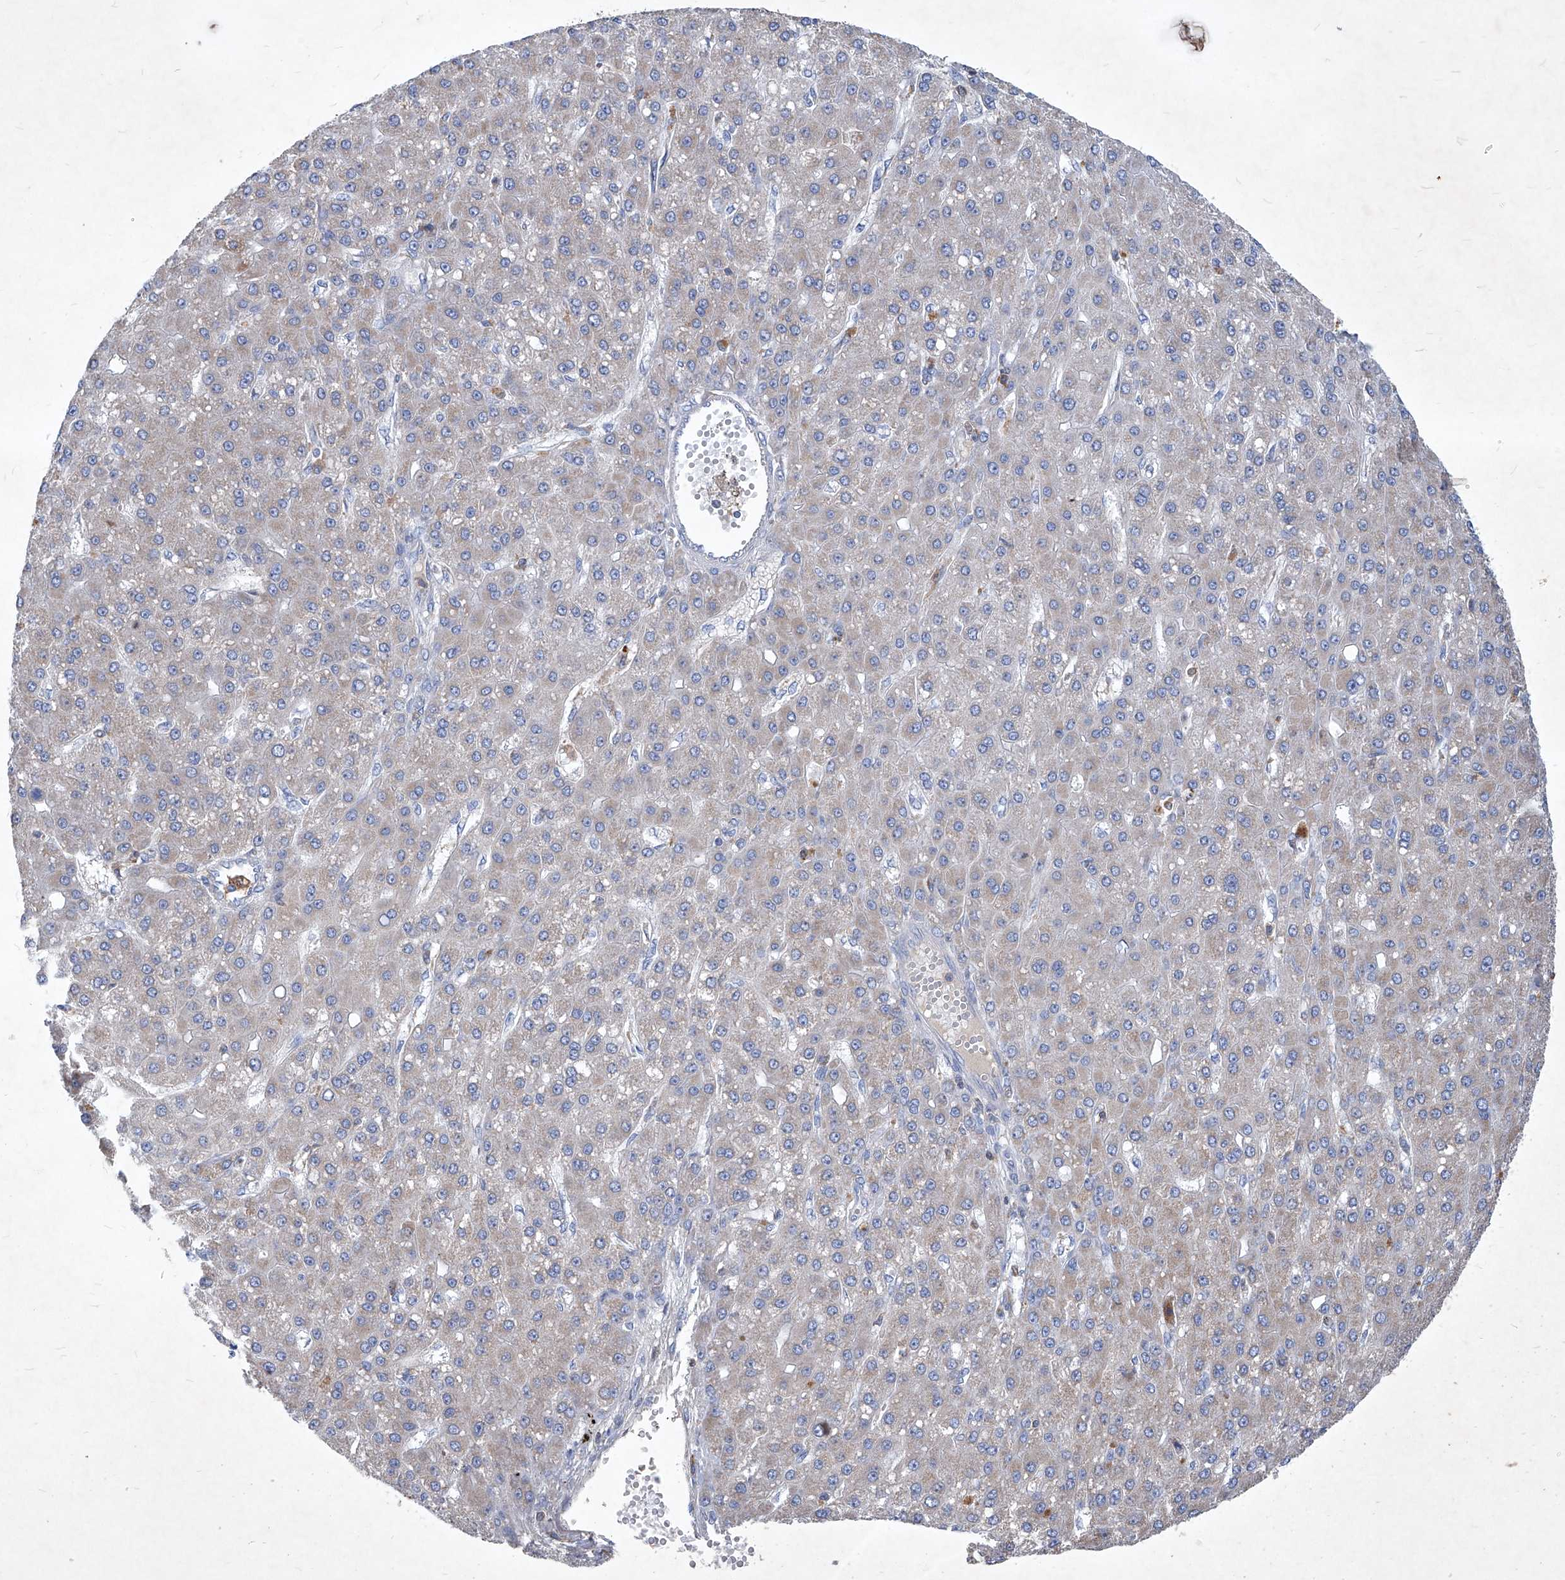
{"staining": {"intensity": "weak", "quantity": "25%-75%", "location": "cytoplasmic/membranous"}, "tissue": "liver cancer", "cell_type": "Tumor cells", "image_type": "cancer", "snomed": [{"axis": "morphology", "description": "Carcinoma, Hepatocellular, NOS"}, {"axis": "topography", "description": "Liver"}], "caption": "There is low levels of weak cytoplasmic/membranous positivity in tumor cells of hepatocellular carcinoma (liver), as demonstrated by immunohistochemical staining (brown color).", "gene": "EPHA8", "patient": {"sex": "male", "age": 67}}